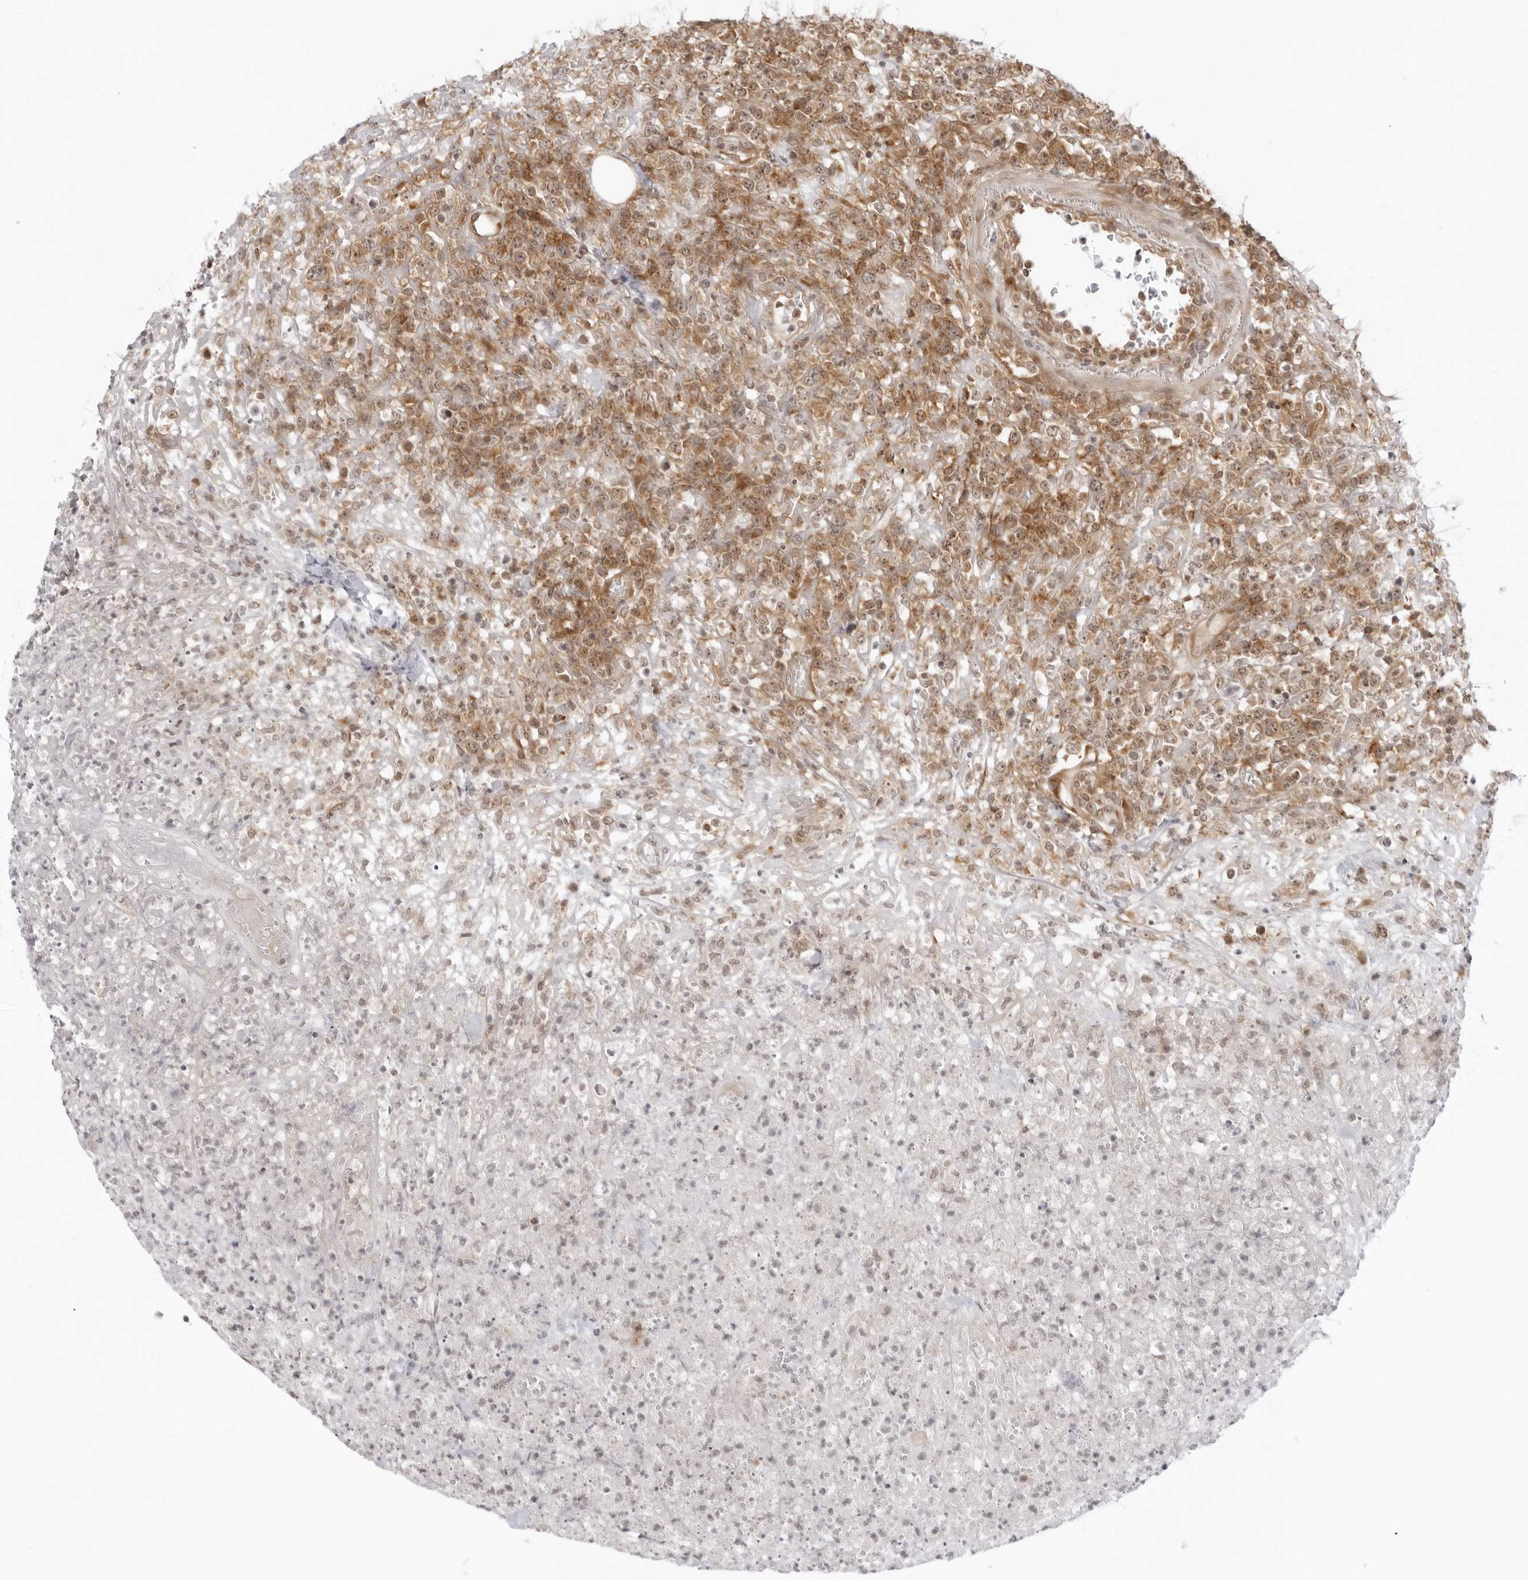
{"staining": {"intensity": "moderate", "quantity": ">75%", "location": "cytoplasmic/membranous,nuclear"}, "tissue": "lymphoma", "cell_type": "Tumor cells", "image_type": "cancer", "snomed": [{"axis": "morphology", "description": "Malignant lymphoma, non-Hodgkin's type, High grade"}, {"axis": "topography", "description": "Colon"}], "caption": "Human lymphoma stained with a brown dye exhibits moderate cytoplasmic/membranous and nuclear positive positivity in approximately >75% of tumor cells.", "gene": "PRRC2C", "patient": {"sex": "female", "age": 53}}